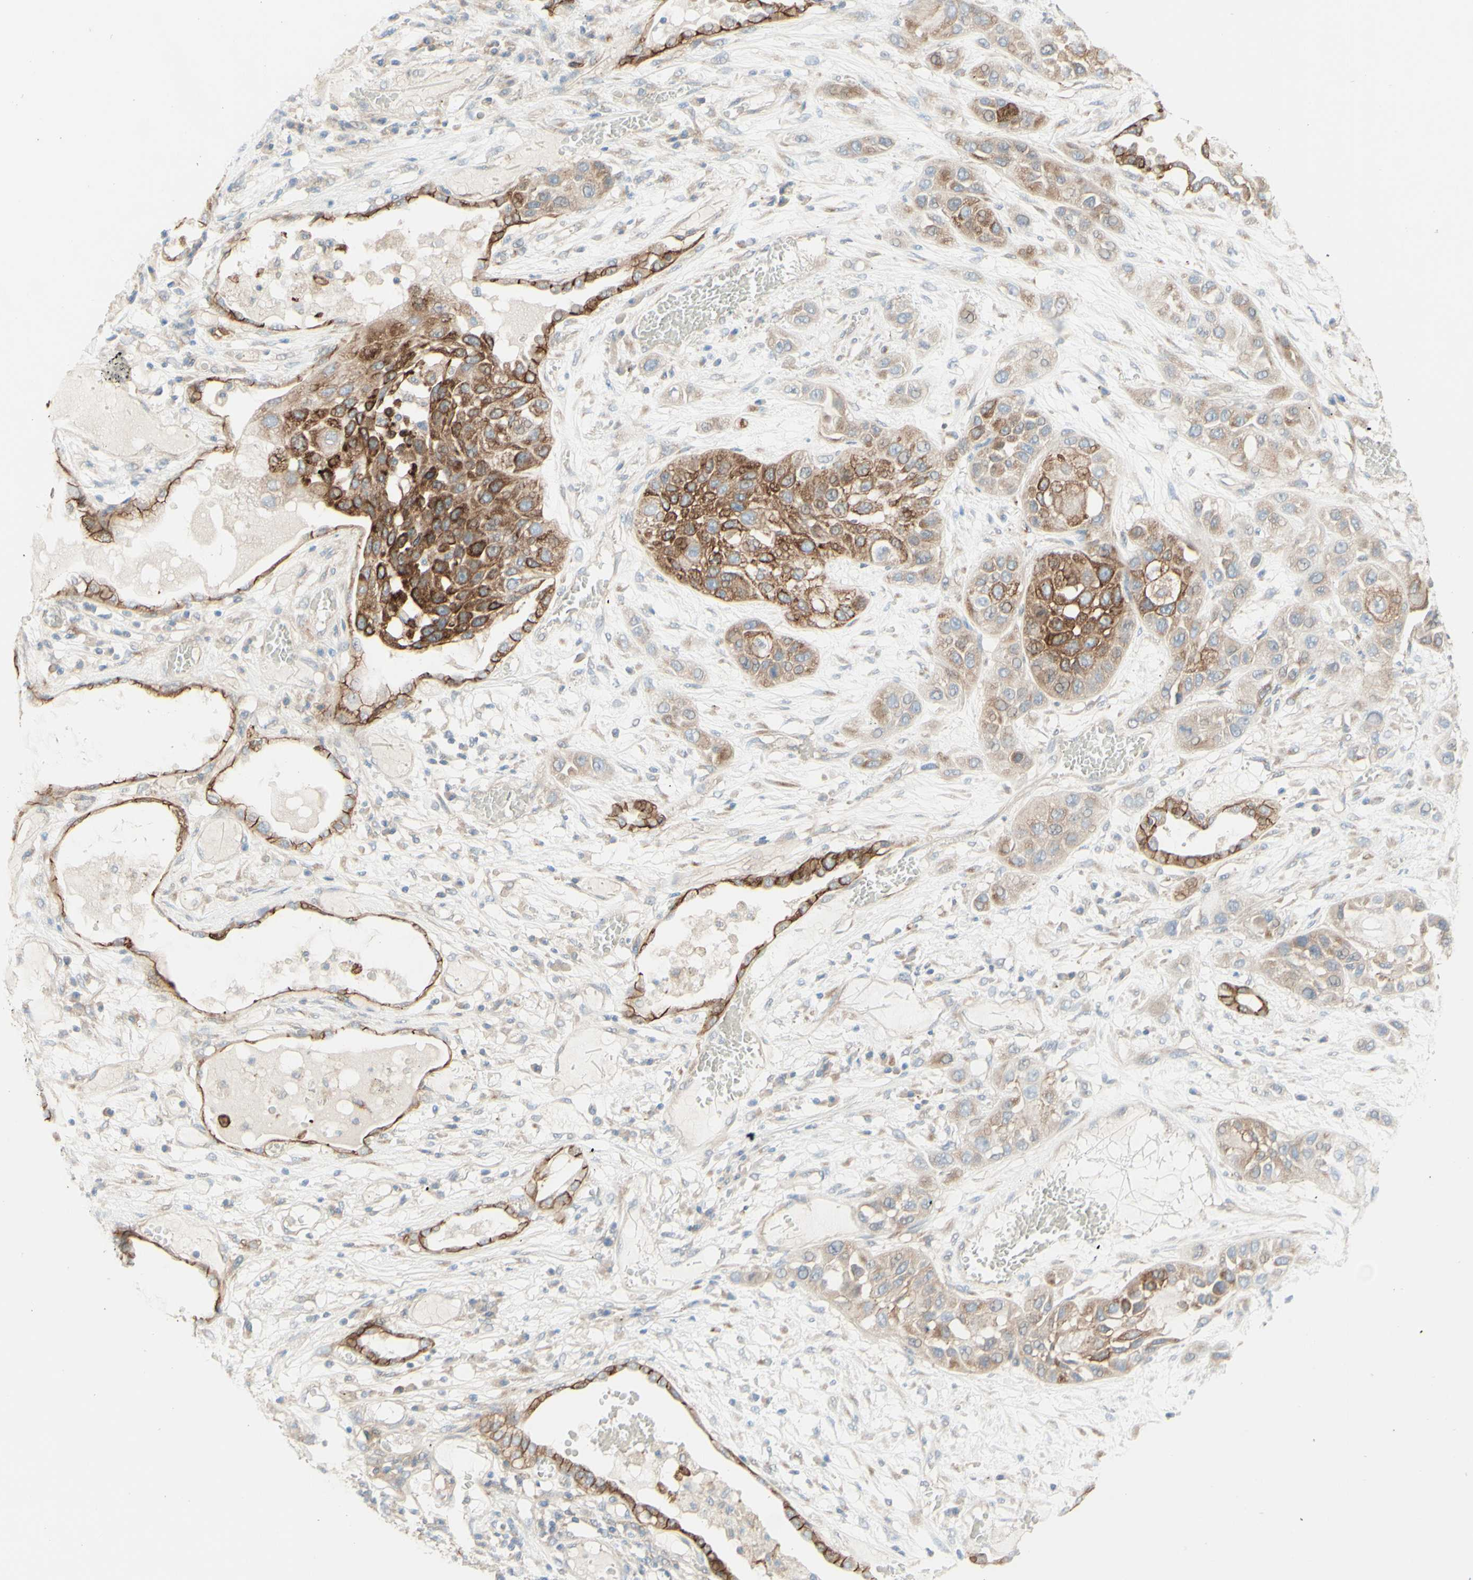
{"staining": {"intensity": "moderate", "quantity": ">75%", "location": "cytoplasmic/membranous"}, "tissue": "lung cancer", "cell_type": "Tumor cells", "image_type": "cancer", "snomed": [{"axis": "morphology", "description": "Squamous cell carcinoma, NOS"}, {"axis": "topography", "description": "Lung"}], "caption": "Approximately >75% of tumor cells in lung cancer (squamous cell carcinoma) reveal moderate cytoplasmic/membranous protein expression as visualized by brown immunohistochemical staining.", "gene": "RNF149", "patient": {"sex": "male", "age": 71}}